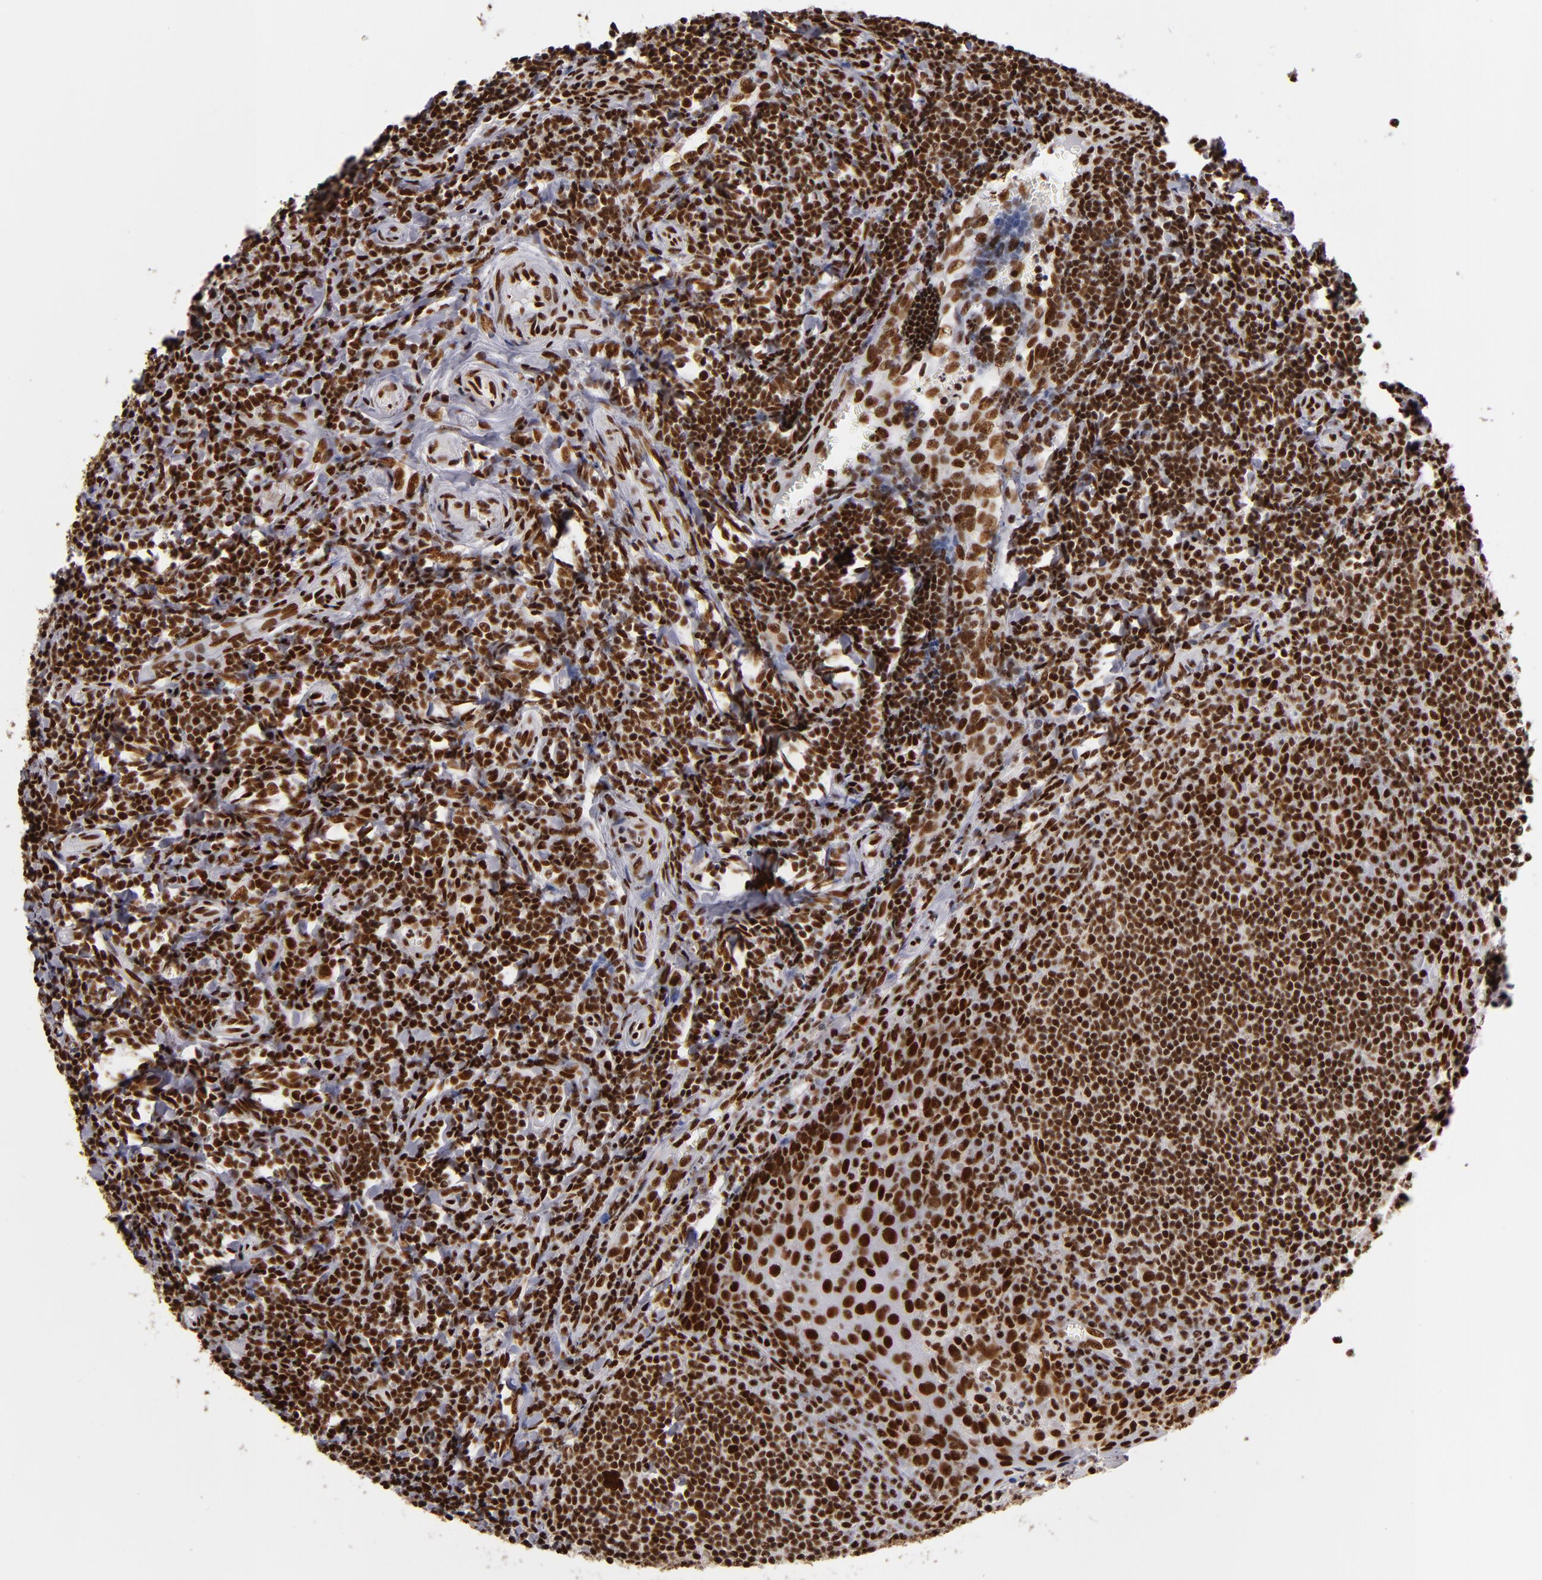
{"staining": {"intensity": "strong", "quantity": ">75%", "location": "nuclear"}, "tissue": "tonsil", "cell_type": "Germinal center cells", "image_type": "normal", "snomed": [{"axis": "morphology", "description": "Normal tissue, NOS"}, {"axis": "topography", "description": "Tonsil"}], "caption": "Brown immunohistochemical staining in normal human tonsil displays strong nuclear expression in approximately >75% of germinal center cells.", "gene": "MRE11", "patient": {"sex": "male", "age": 20}}